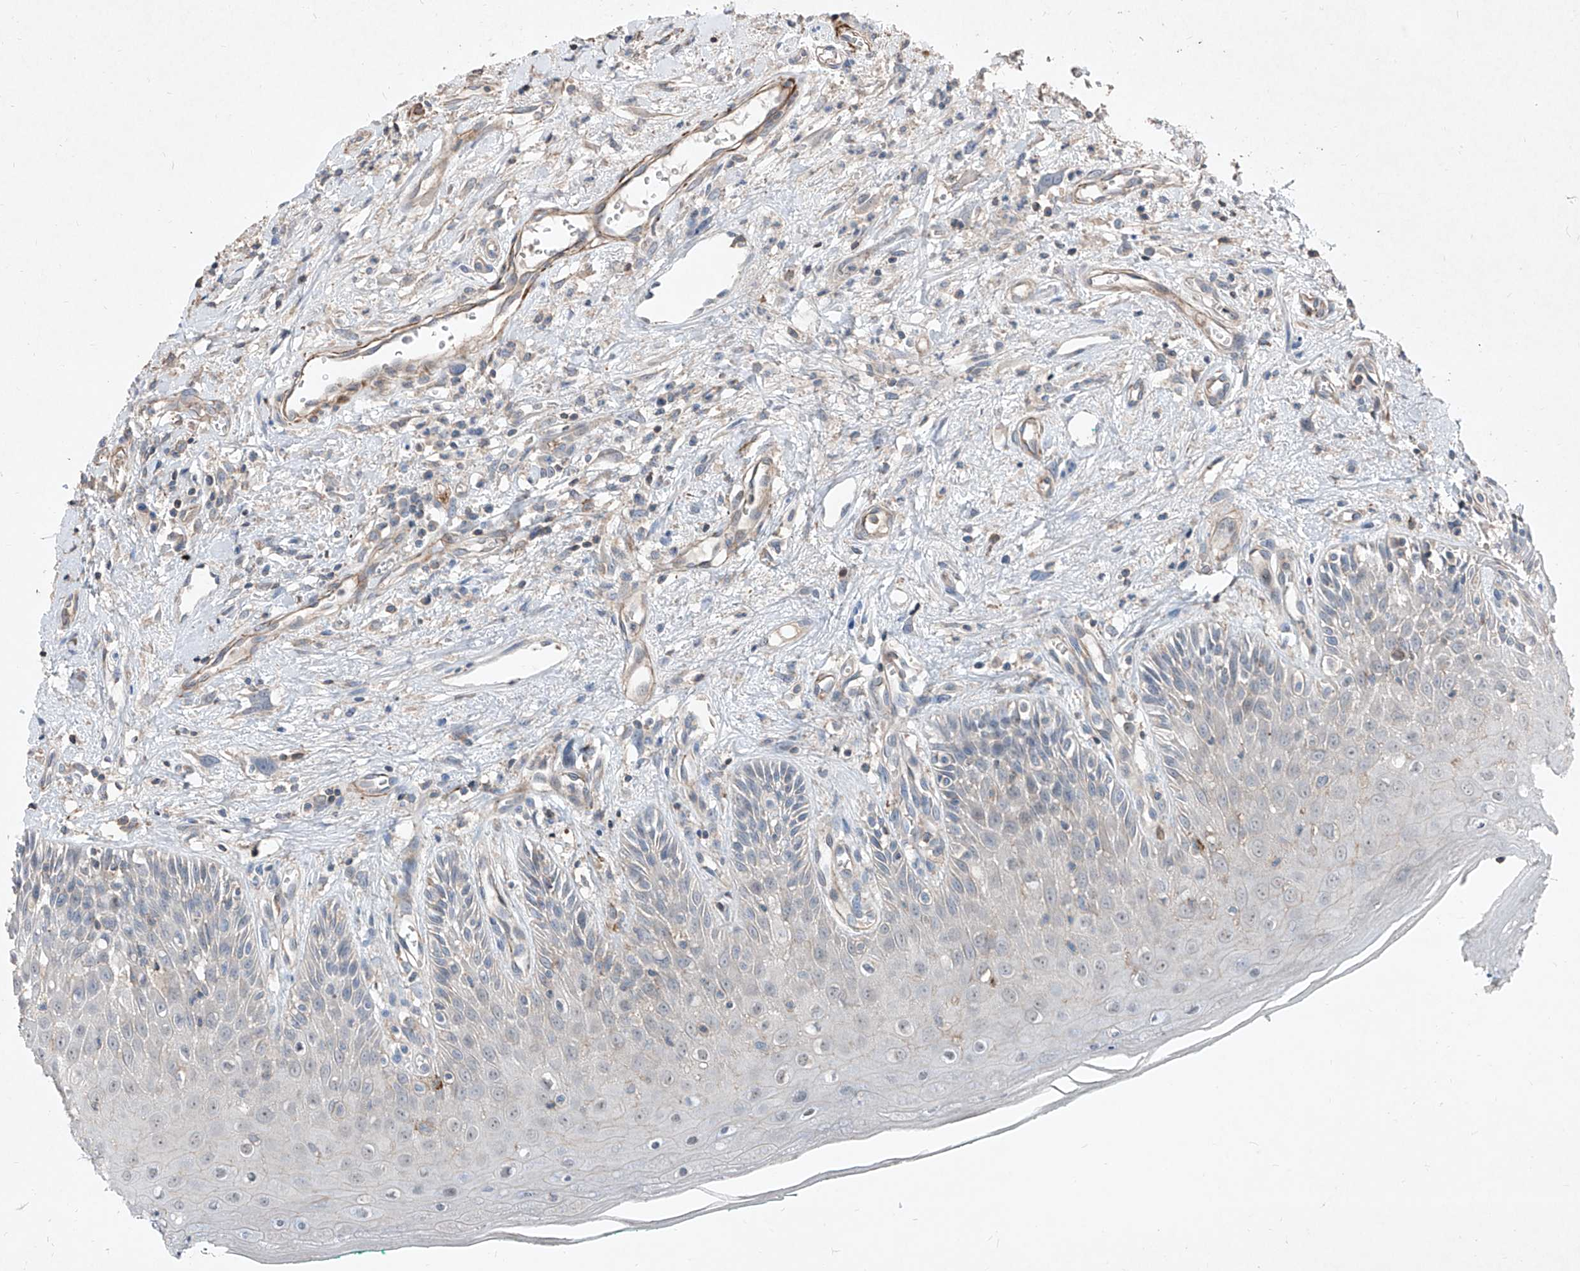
{"staining": {"intensity": "weak", "quantity": "<25%", "location": "cytoplasmic/membranous"}, "tissue": "oral mucosa", "cell_type": "Squamous epithelial cells", "image_type": "normal", "snomed": [{"axis": "morphology", "description": "Normal tissue, NOS"}, {"axis": "topography", "description": "Oral tissue"}], "caption": "DAB (3,3'-diaminobenzidine) immunohistochemical staining of unremarkable human oral mucosa displays no significant positivity in squamous epithelial cells. (DAB (3,3'-diaminobenzidine) immunohistochemistry visualized using brightfield microscopy, high magnification).", "gene": "UFD1", "patient": {"sex": "female", "age": 70}}